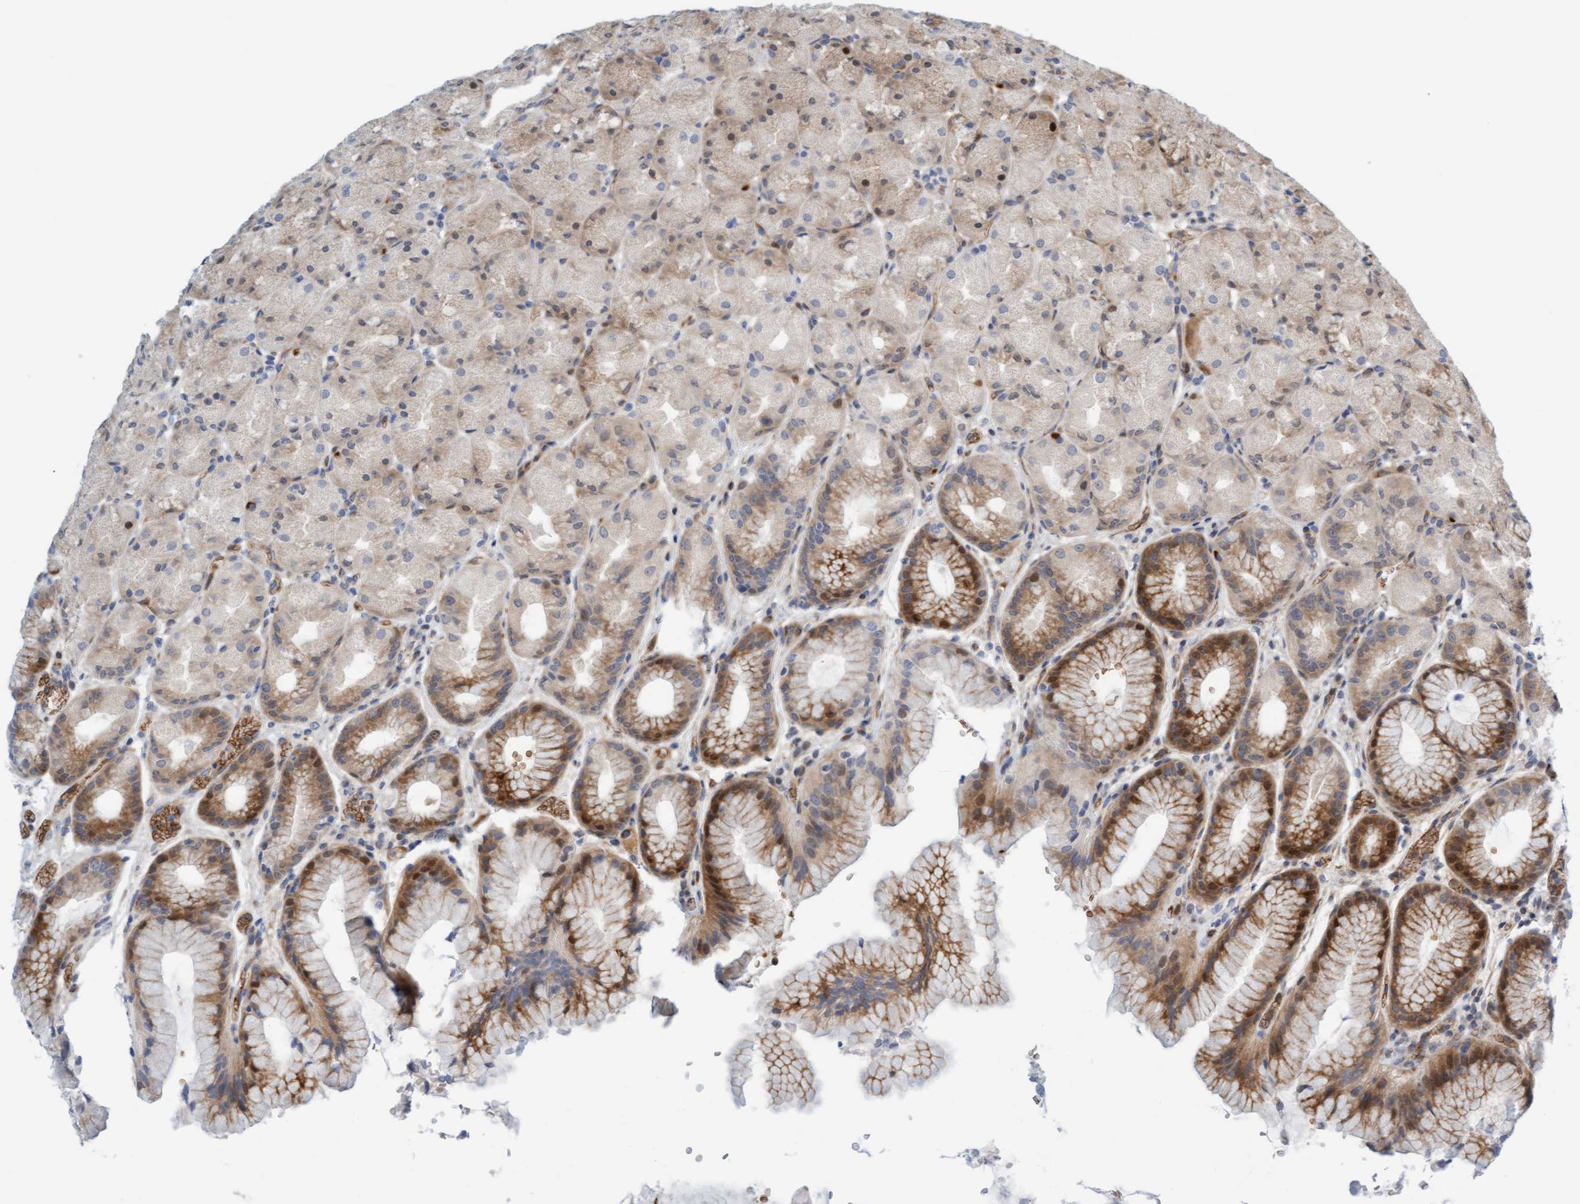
{"staining": {"intensity": "strong", "quantity": "25%-75%", "location": "cytoplasmic/membranous,nuclear"}, "tissue": "stomach", "cell_type": "Glandular cells", "image_type": "normal", "snomed": [{"axis": "morphology", "description": "Normal tissue, NOS"}, {"axis": "topography", "description": "Stomach, upper"}, {"axis": "topography", "description": "Stomach"}], "caption": "Immunohistochemistry (IHC) image of normal stomach: stomach stained using immunohistochemistry (IHC) shows high levels of strong protein expression localized specifically in the cytoplasmic/membranous,nuclear of glandular cells, appearing as a cytoplasmic/membranous,nuclear brown color.", "gene": "EIF4EBP1", "patient": {"sex": "male", "age": 48}}